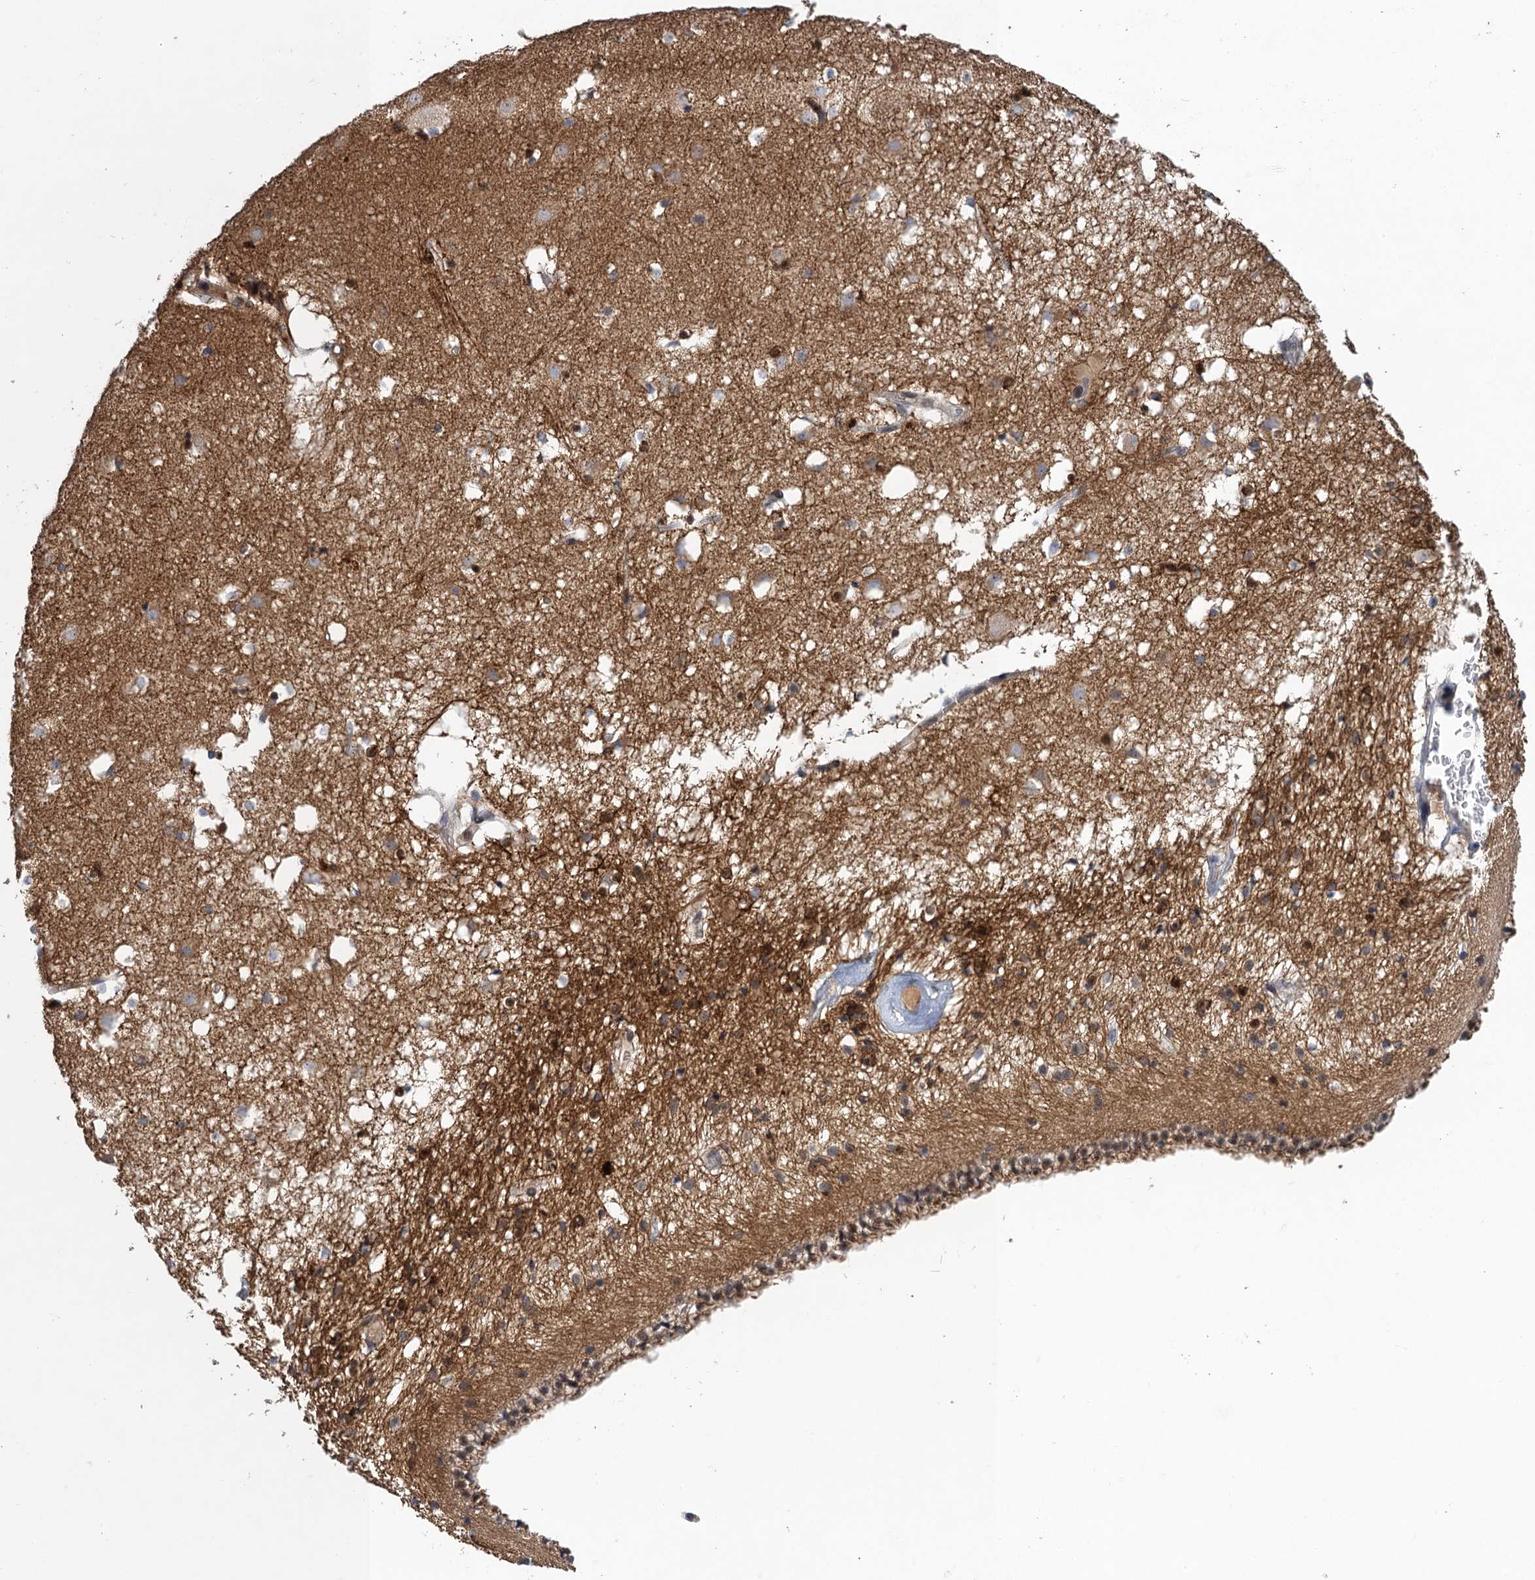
{"staining": {"intensity": "moderate", "quantity": "<25%", "location": "cytoplasmic/membranous,nuclear"}, "tissue": "caudate", "cell_type": "Glial cells", "image_type": "normal", "snomed": [{"axis": "morphology", "description": "Normal tissue, NOS"}, {"axis": "topography", "description": "Lateral ventricle wall"}], "caption": "IHC staining of normal caudate, which reveals low levels of moderate cytoplasmic/membranous,nuclear expression in approximately <25% of glial cells indicating moderate cytoplasmic/membranous,nuclear protein staining. The staining was performed using DAB (brown) for protein detection and nuclei were counterstained in hematoxylin (blue).", "gene": "MDM1", "patient": {"sex": "male", "age": 70}}